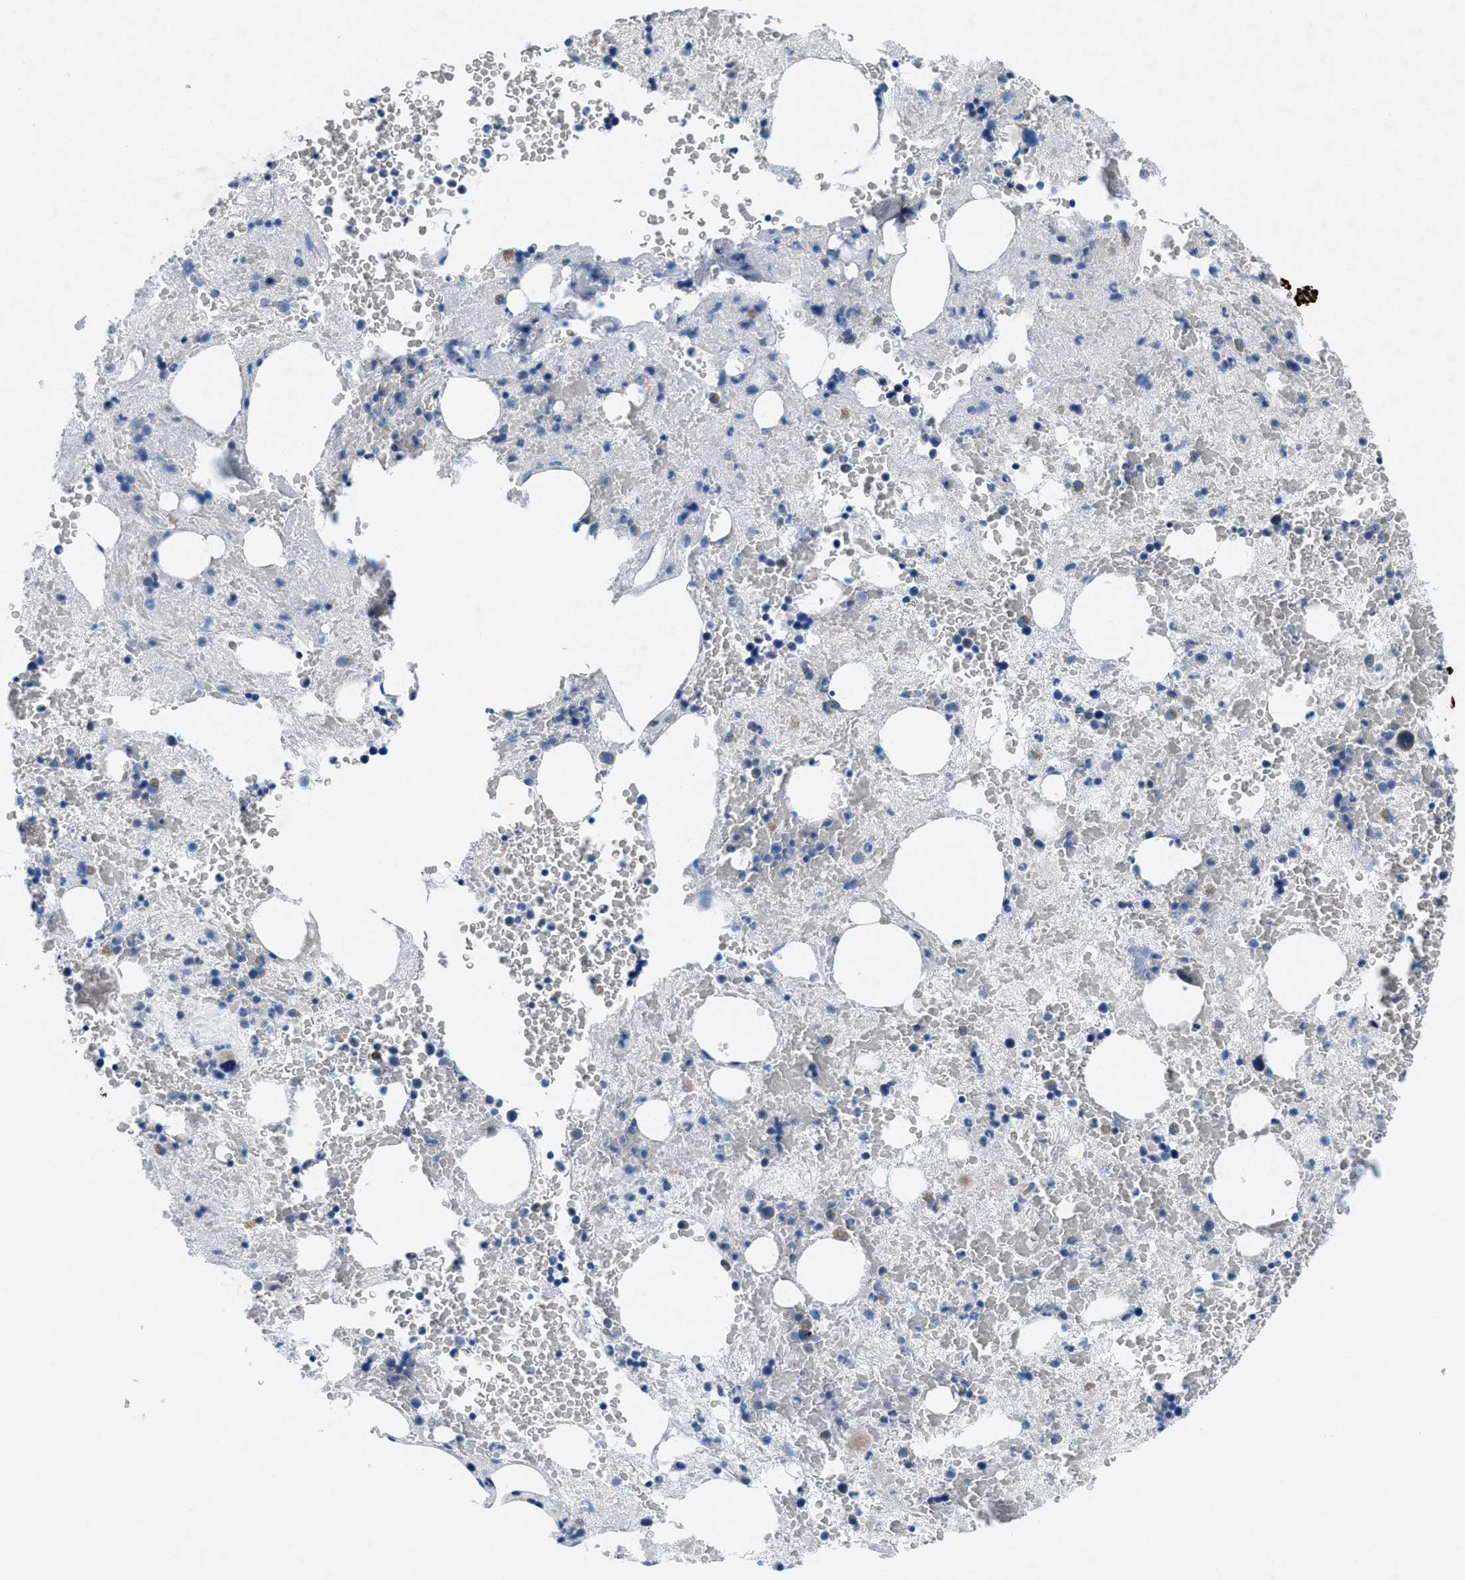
{"staining": {"intensity": "negative", "quantity": "none", "location": "none"}, "tissue": "bone marrow", "cell_type": "Hematopoietic cells", "image_type": "normal", "snomed": [{"axis": "morphology", "description": "Normal tissue, NOS"}, {"axis": "morphology", "description": "Inflammation, NOS"}, {"axis": "topography", "description": "Bone marrow"}], "caption": "Immunohistochemistry (IHC) micrograph of unremarkable bone marrow stained for a protein (brown), which displays no staining in hematopoietic cells.", "gene": "MFSD13A", "patient": {"sex": "male", "age": 63}}